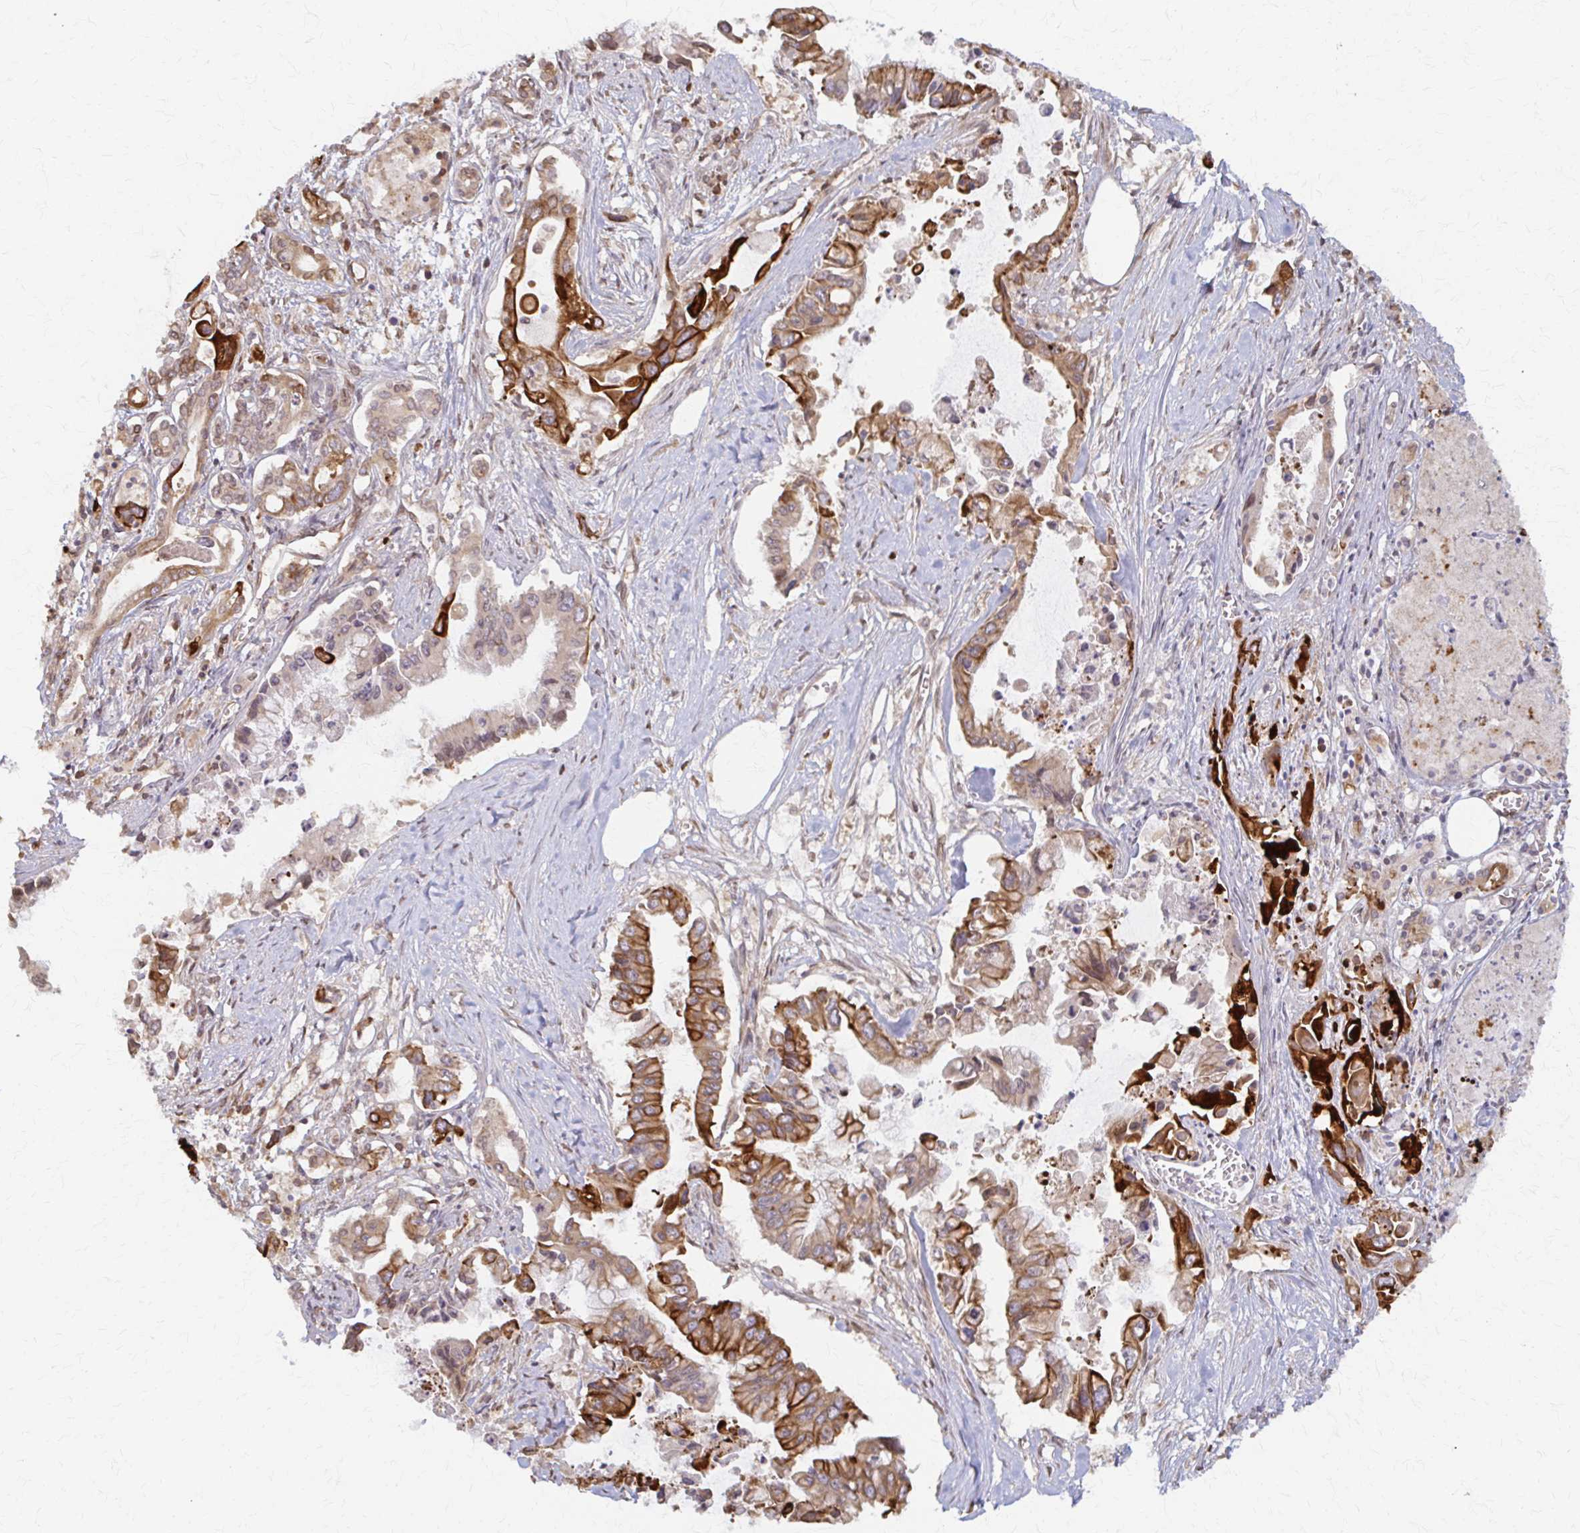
{"staining": {"intensity": "strong", "quantity": "25%-75%", "location": "cytoplasmic/membranous"}, "tissue": "pancreatic cancer", "cell_type": "Tumor cells", "image_type": "cancer", "snomed": [{"axis": "morphology", "description": "Adenocarcinoma, NOS"}, {"axis": "topography", "description": "Pancreas"}], "caption": "Immunohistochemical staining of pancreatic adenocarcinoma demonstrates high levels of strong cytoplasmic/membranous staining in approximately 25%-75% of tumor cells.", "gene": "ARHGAP35", "patient": {"sex": "male", "age": 84}}